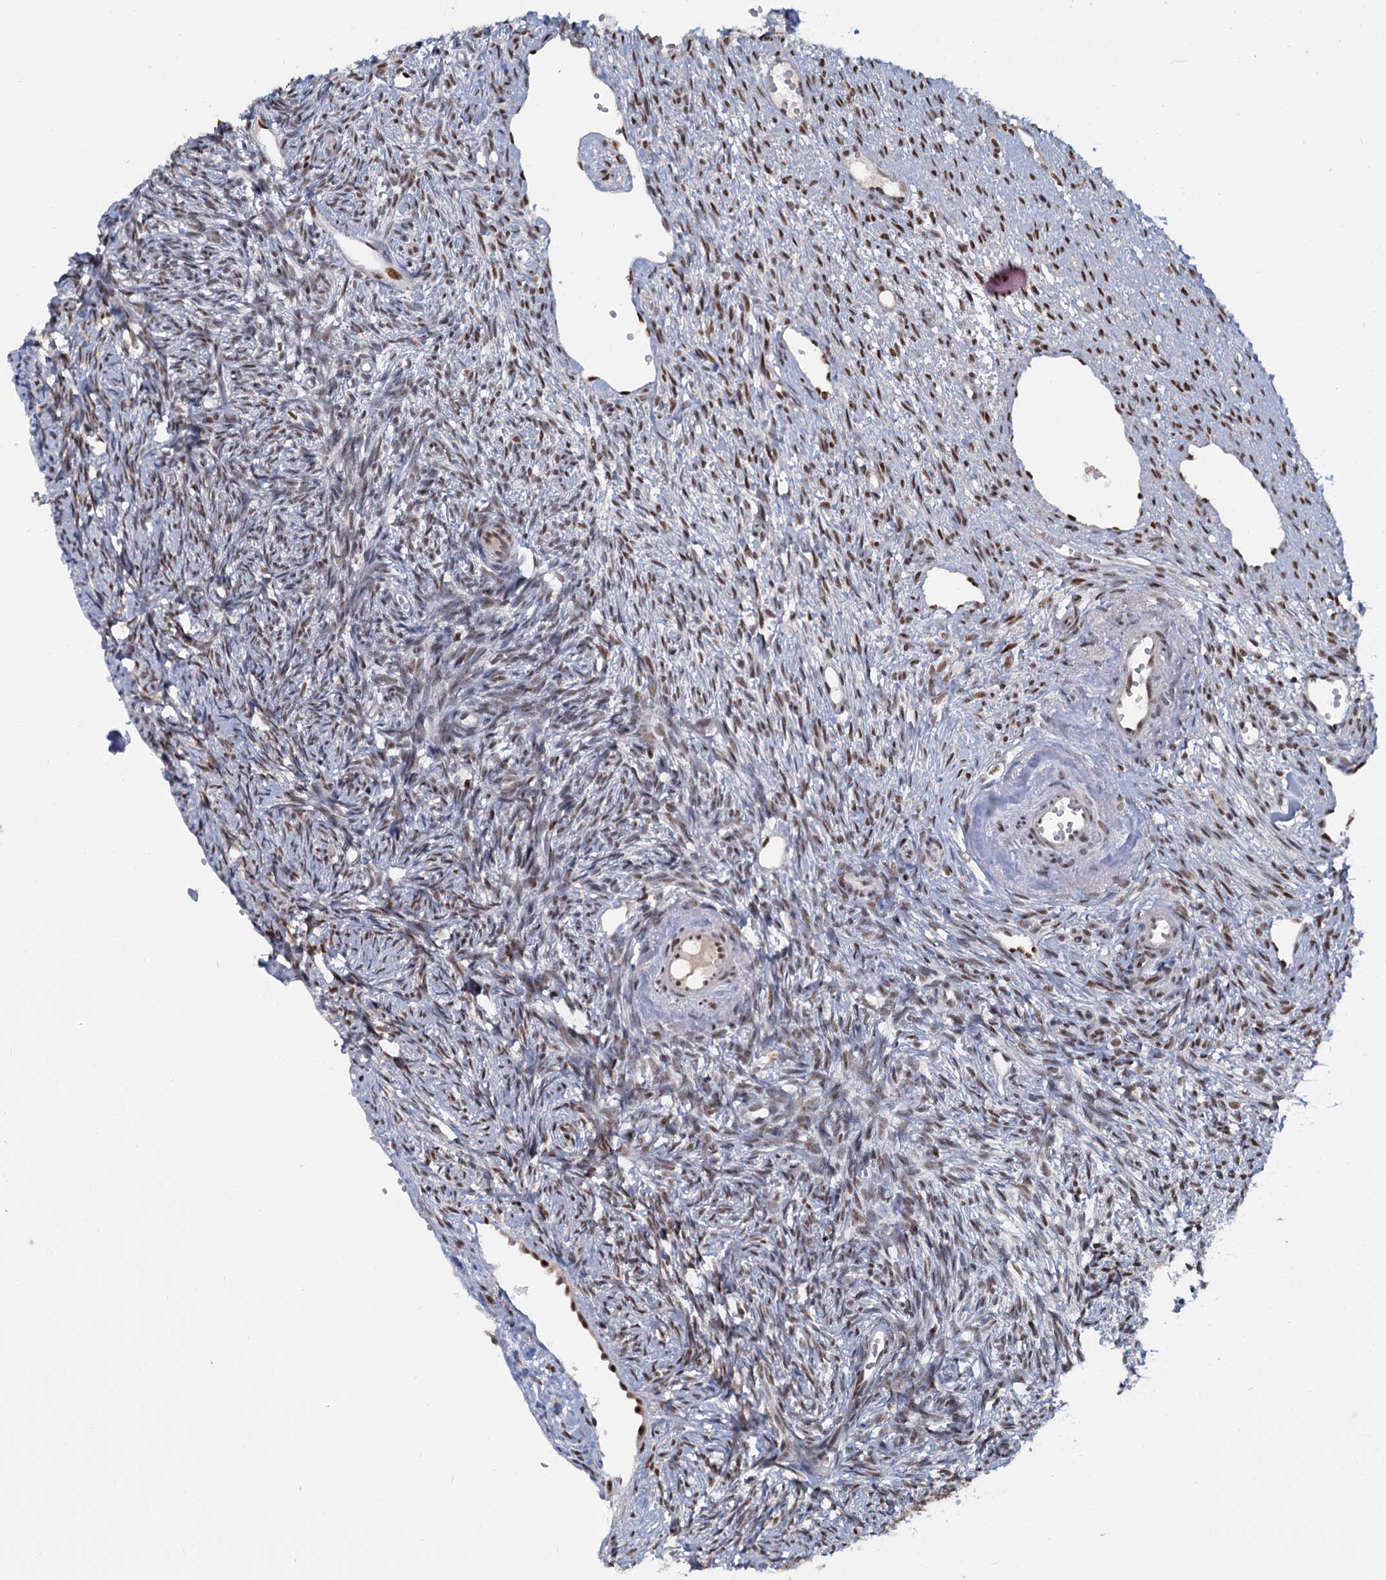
{"staining": {"intensity": "moderate", "quantity": "25%-75%", "location": "nuclear"}, "tissue": "ovary", "cell_type": "Ovarian stroma cells", "image_type": "normal", "snomed": [{"axis": "morphology", "description": "Normal tissue, NOS"}, {"axis": "topography", "description": "Ovary"}], "caption": "A photomicrograph showing moderate nuclear positivity in about 25%-75% of ovarian stroma cells in unremarkable ovary, as visualized by brown immunohistochemical staining.", "gene": "WBP4", "patient": {"sex": "female", "age": 51}}